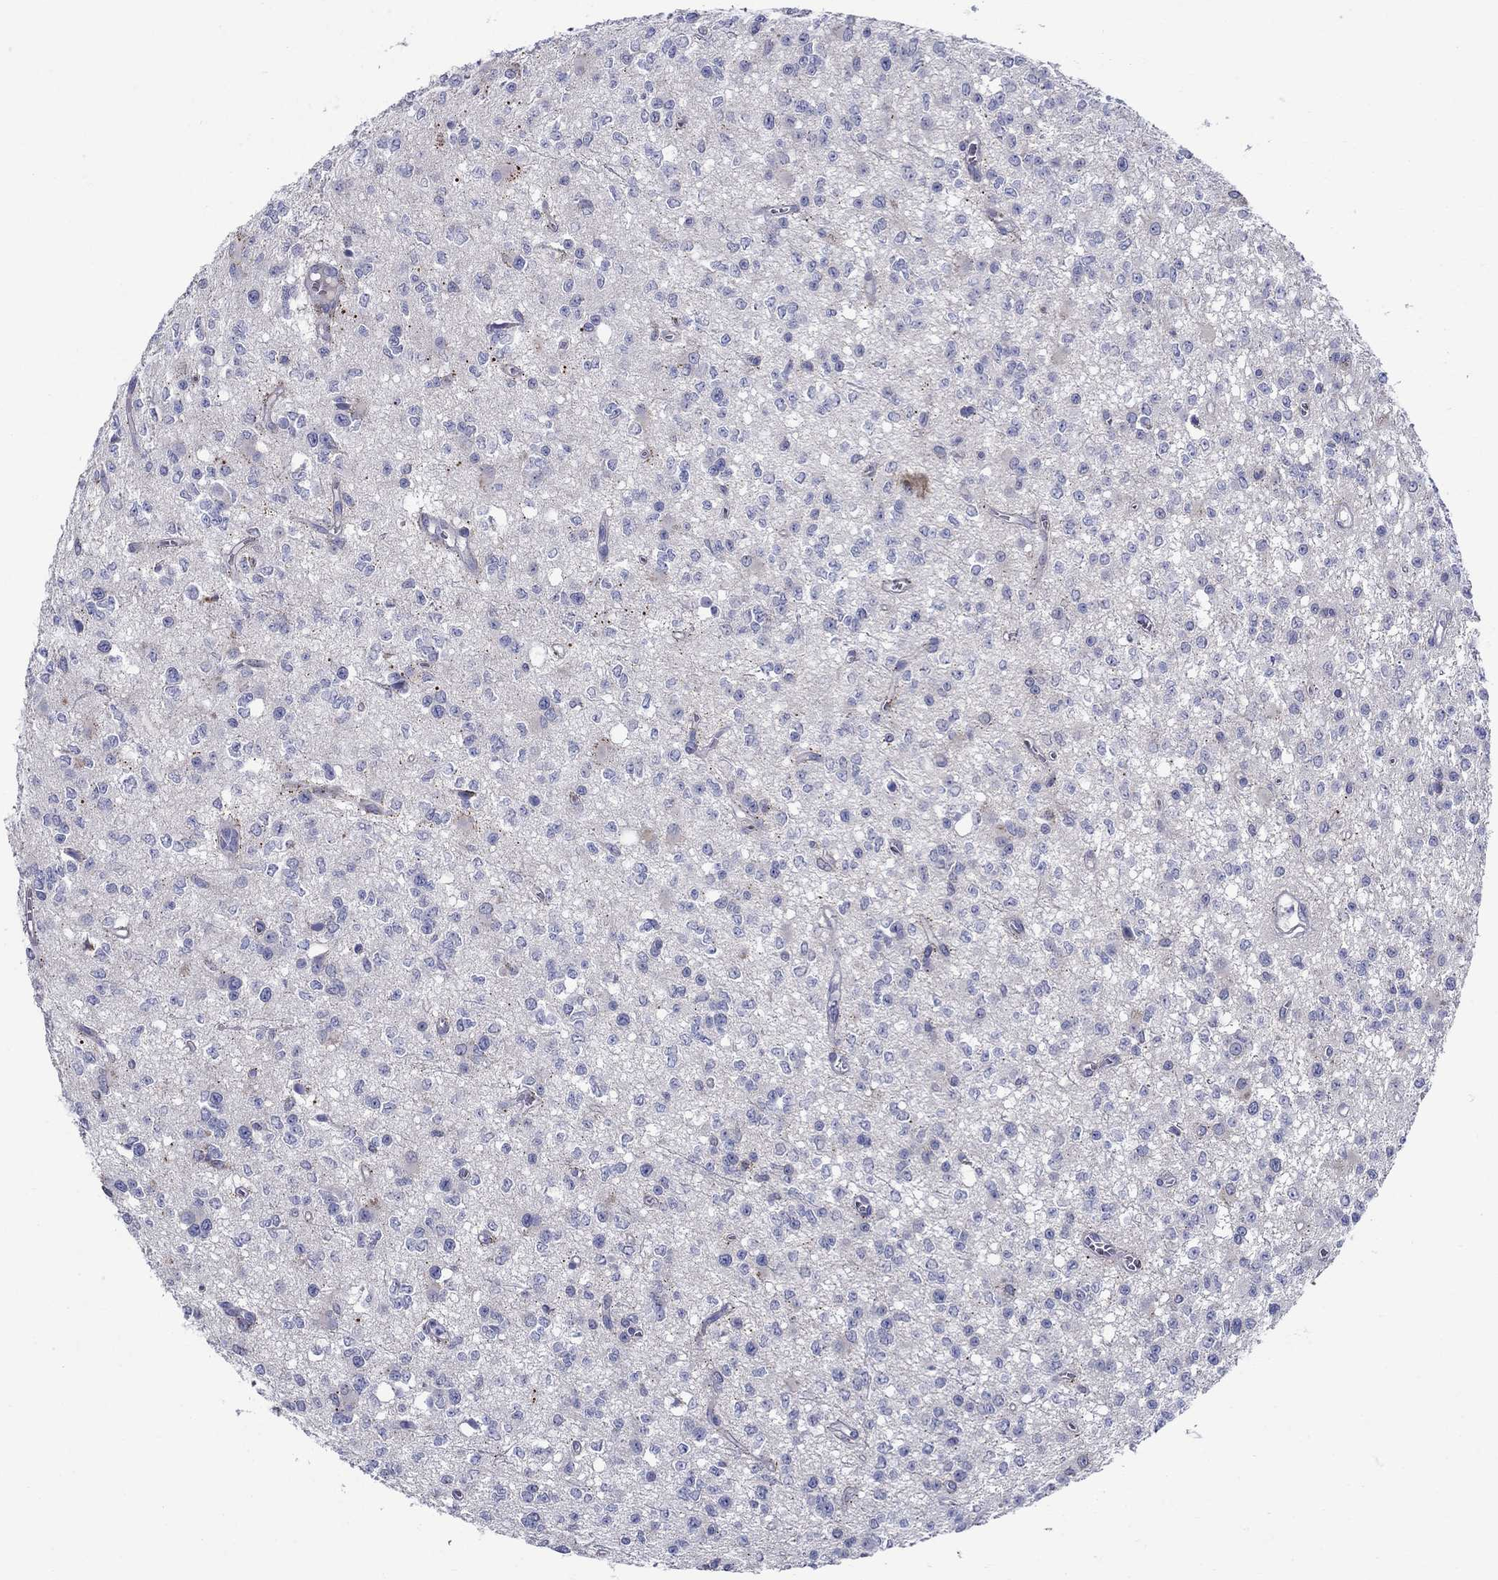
{"staining": {"intensity": "negative", "quantity": "none", "location": "none"}, "tissue": "glioma", "cell_type": "Tumor cells", "image_type": "cancer", "snomed": [{"axis": "morphology", "description": "Glioma, malignant, Low grade"}, {"axis": "topography", "description": "Brain"}], "caption": "A high-resolution micrograph shows immunohistochemistry staining of malignant glioma (low-grade), which demonstrates no significant positivity in tumor cells. (Stains: DAB (3,3'-diaminobenzidine) IHC with hematoxylin counter stain, Microscopy: brightfield microscopy at high magnification).", "gene": "QRFPR", "patient": {"sex": "female", "age": 45}}